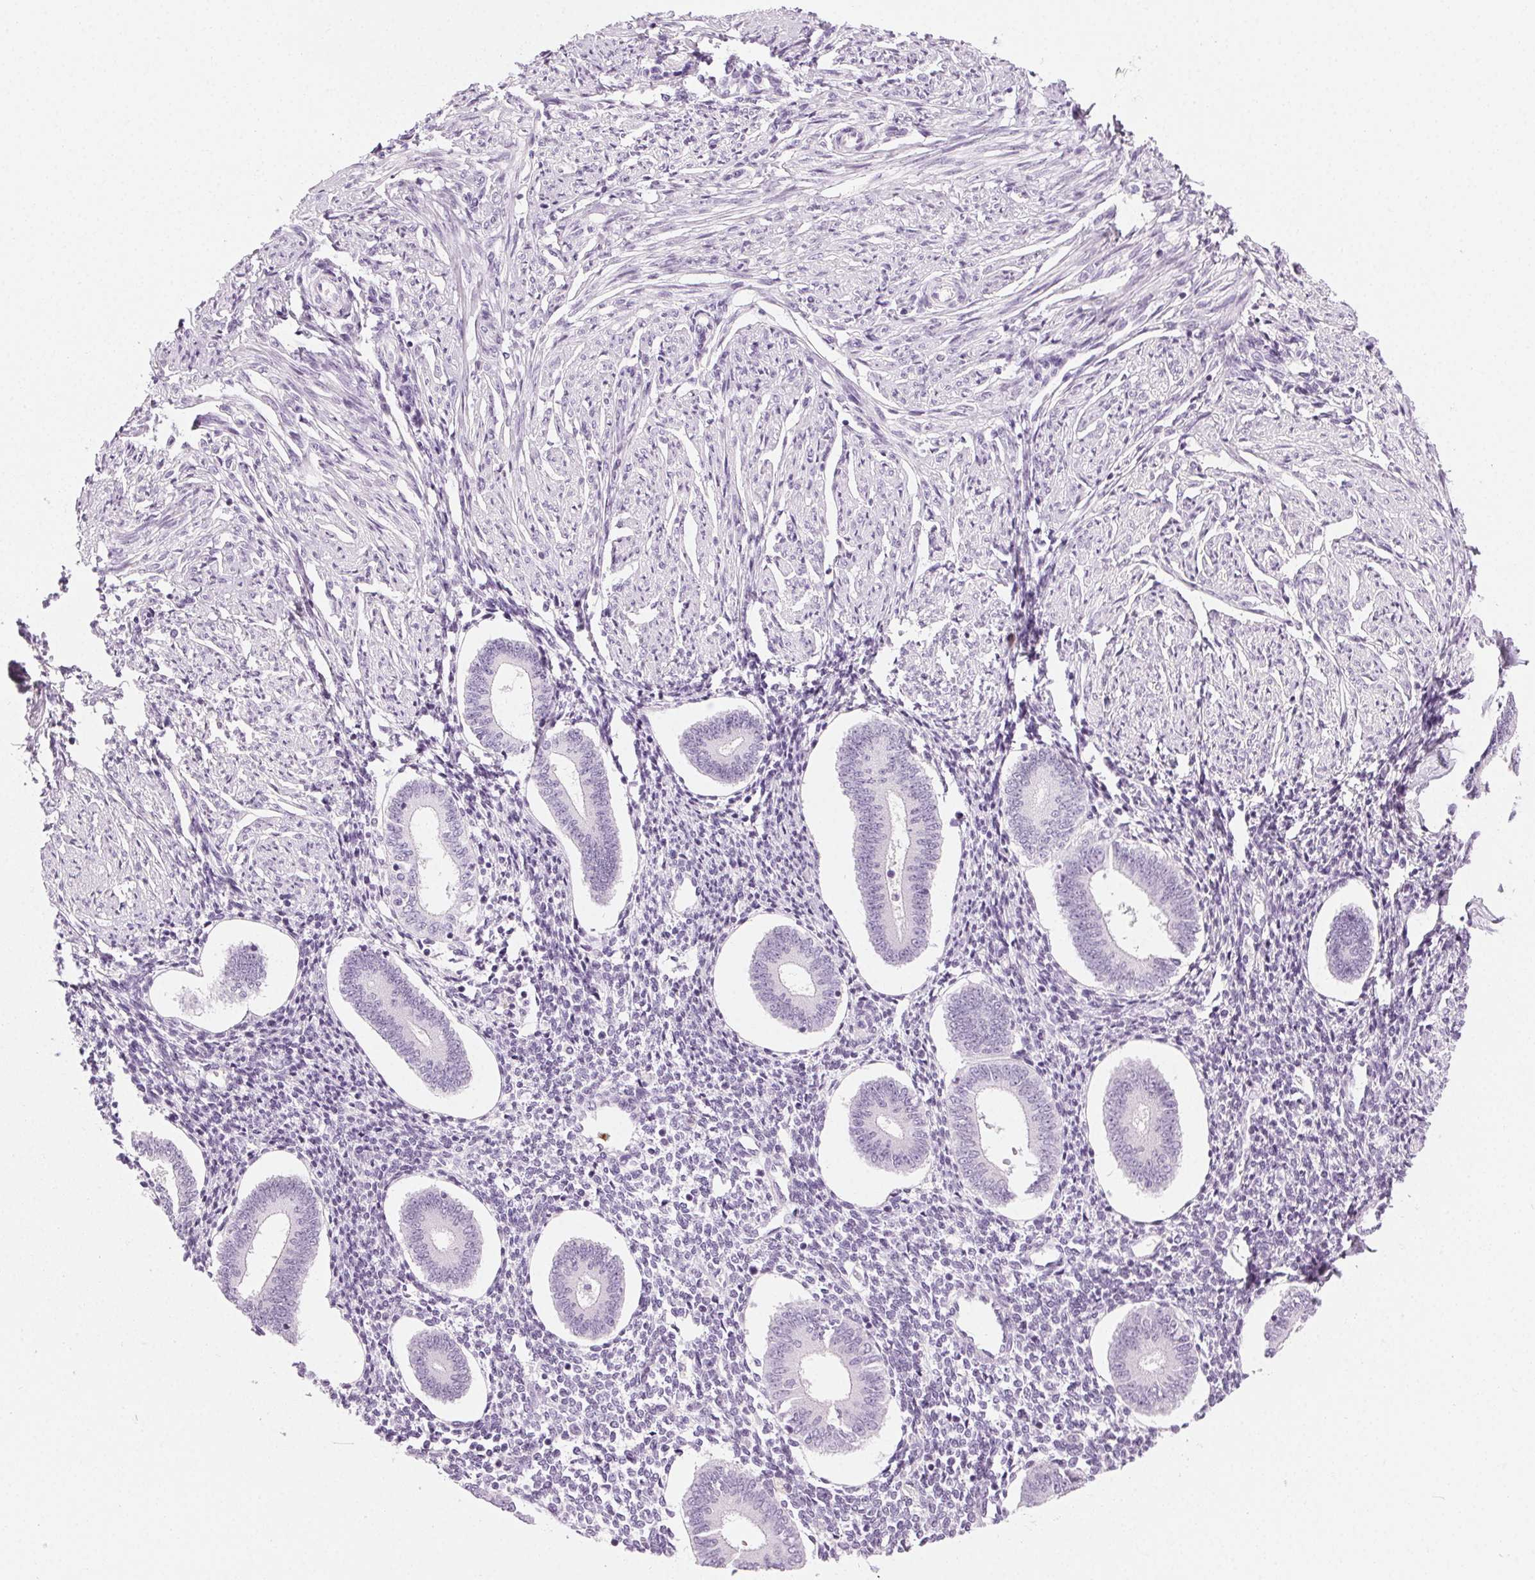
{"staining": {"intensity": "negative", "quantity": "none", "location": "none"}, "tissue": "endometrium", "cell_type": "Cells in endometrial stroma", "image_type": "normal", "snomed": [{"axis": "morphology", "description": "Normal tissue, NOS"}, {"axis": "topography", "description": "Endometrium"}], "caption": "IHC of normal endometrium shows no staining in cells in endometrial stroma. Brightfield microscopy of IHC stained with DAB (brown) and hematoxylin (blue), captured at high magnification.", "gene": "MPO", "patient": {"sex": "female", "age": 40}}